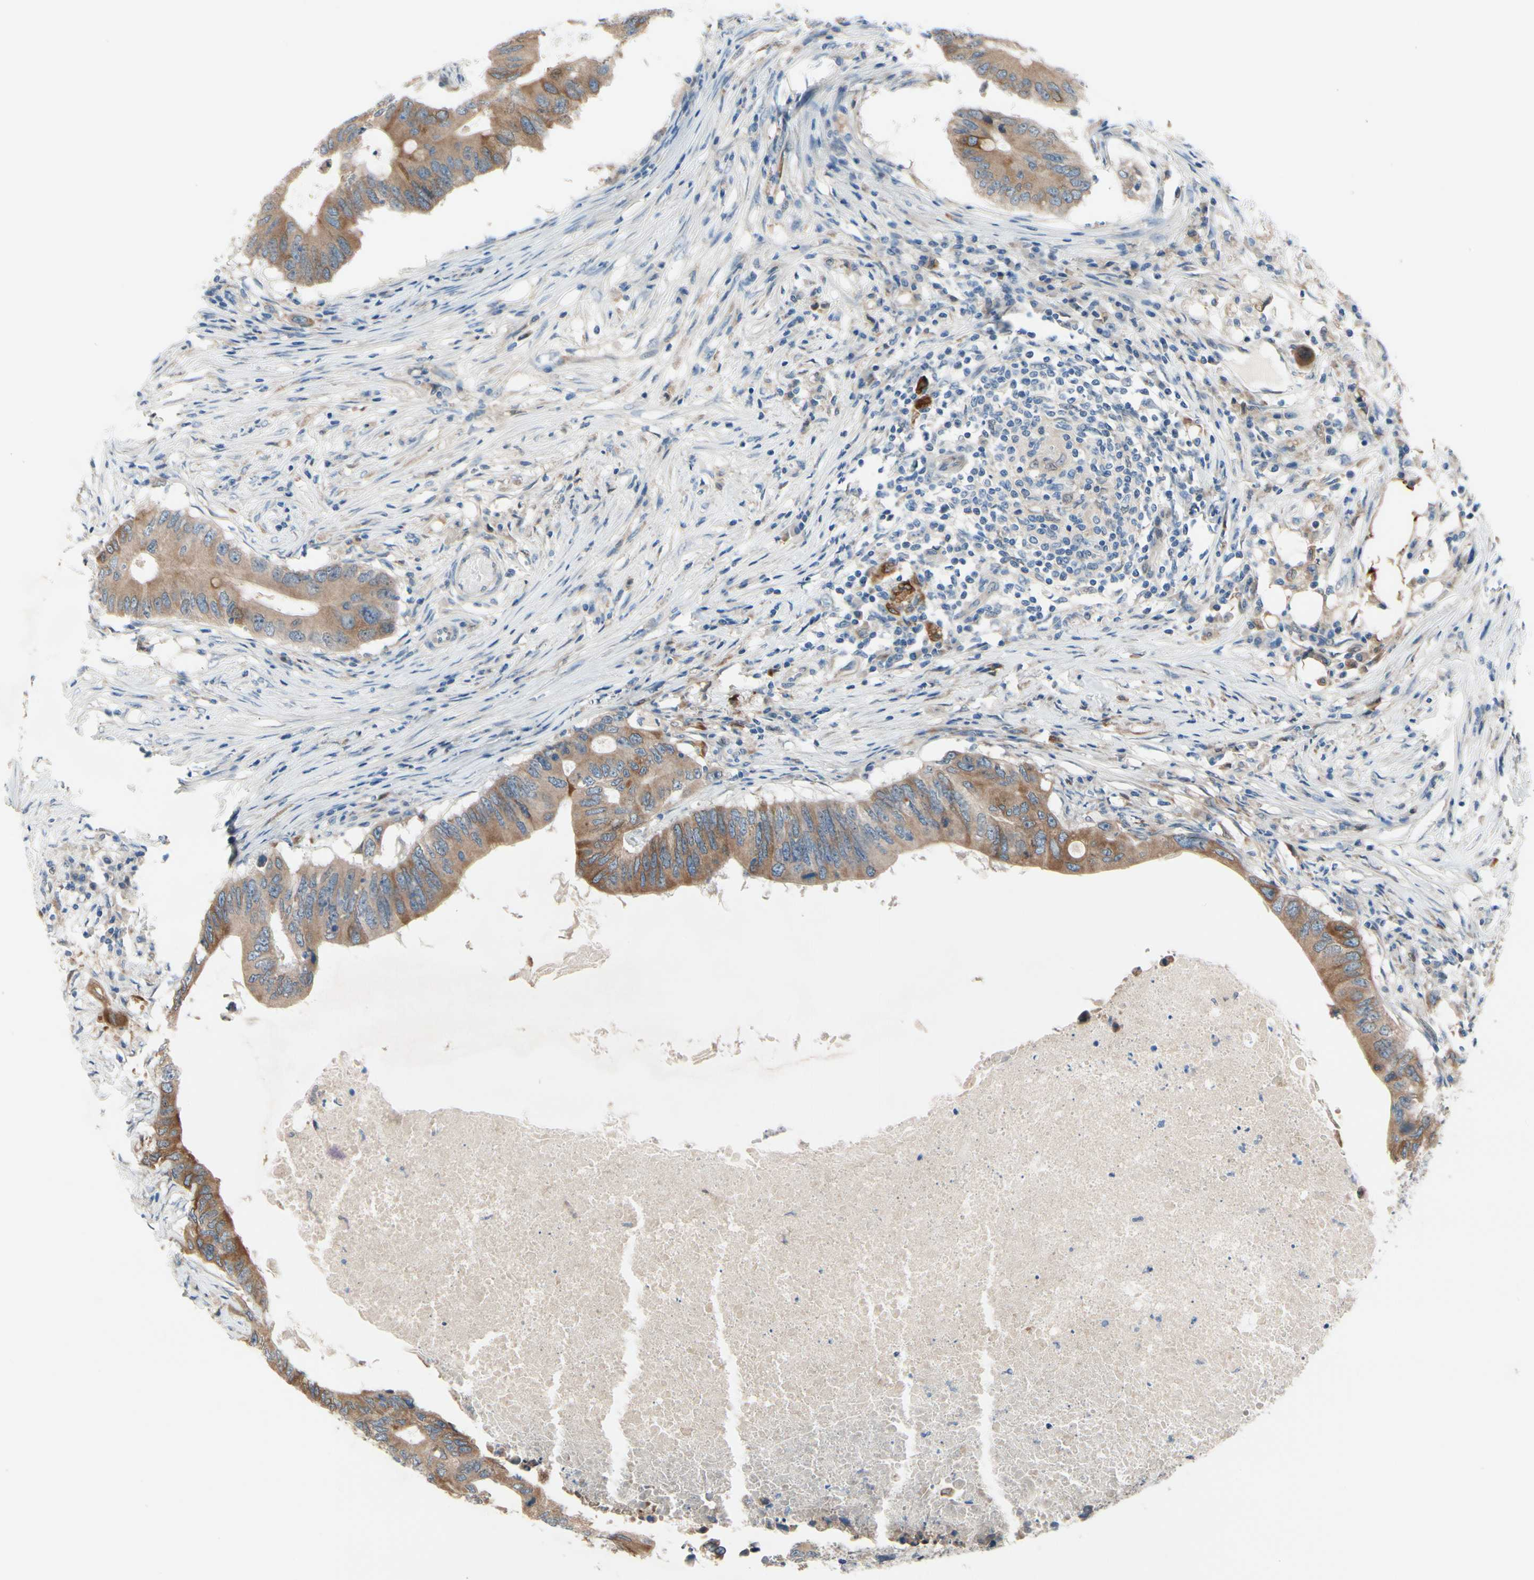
{"staining": {"intensity": "moderate", "quantity": ">75%", "location": "cytoplasmic/membranous"}, "tissue": "colorectal cancer", "cell_type": "Tumor cells", "image_type": "cancer", "snomed": [{"axis": "morphology", "description": "Adenocarcinoma, NOS"}, {"axis": "topography", "description": "Colon"}], "caption": "Colorectal cancer (adenocarcinoma) was stained to show a protein in brown. There is medium levels of moderate cytoplasmic/membranous positivity in approximately >75% of tumor cells.", "gene": "PRXL2A", "patient": {"sex": "male", "age": 71}}